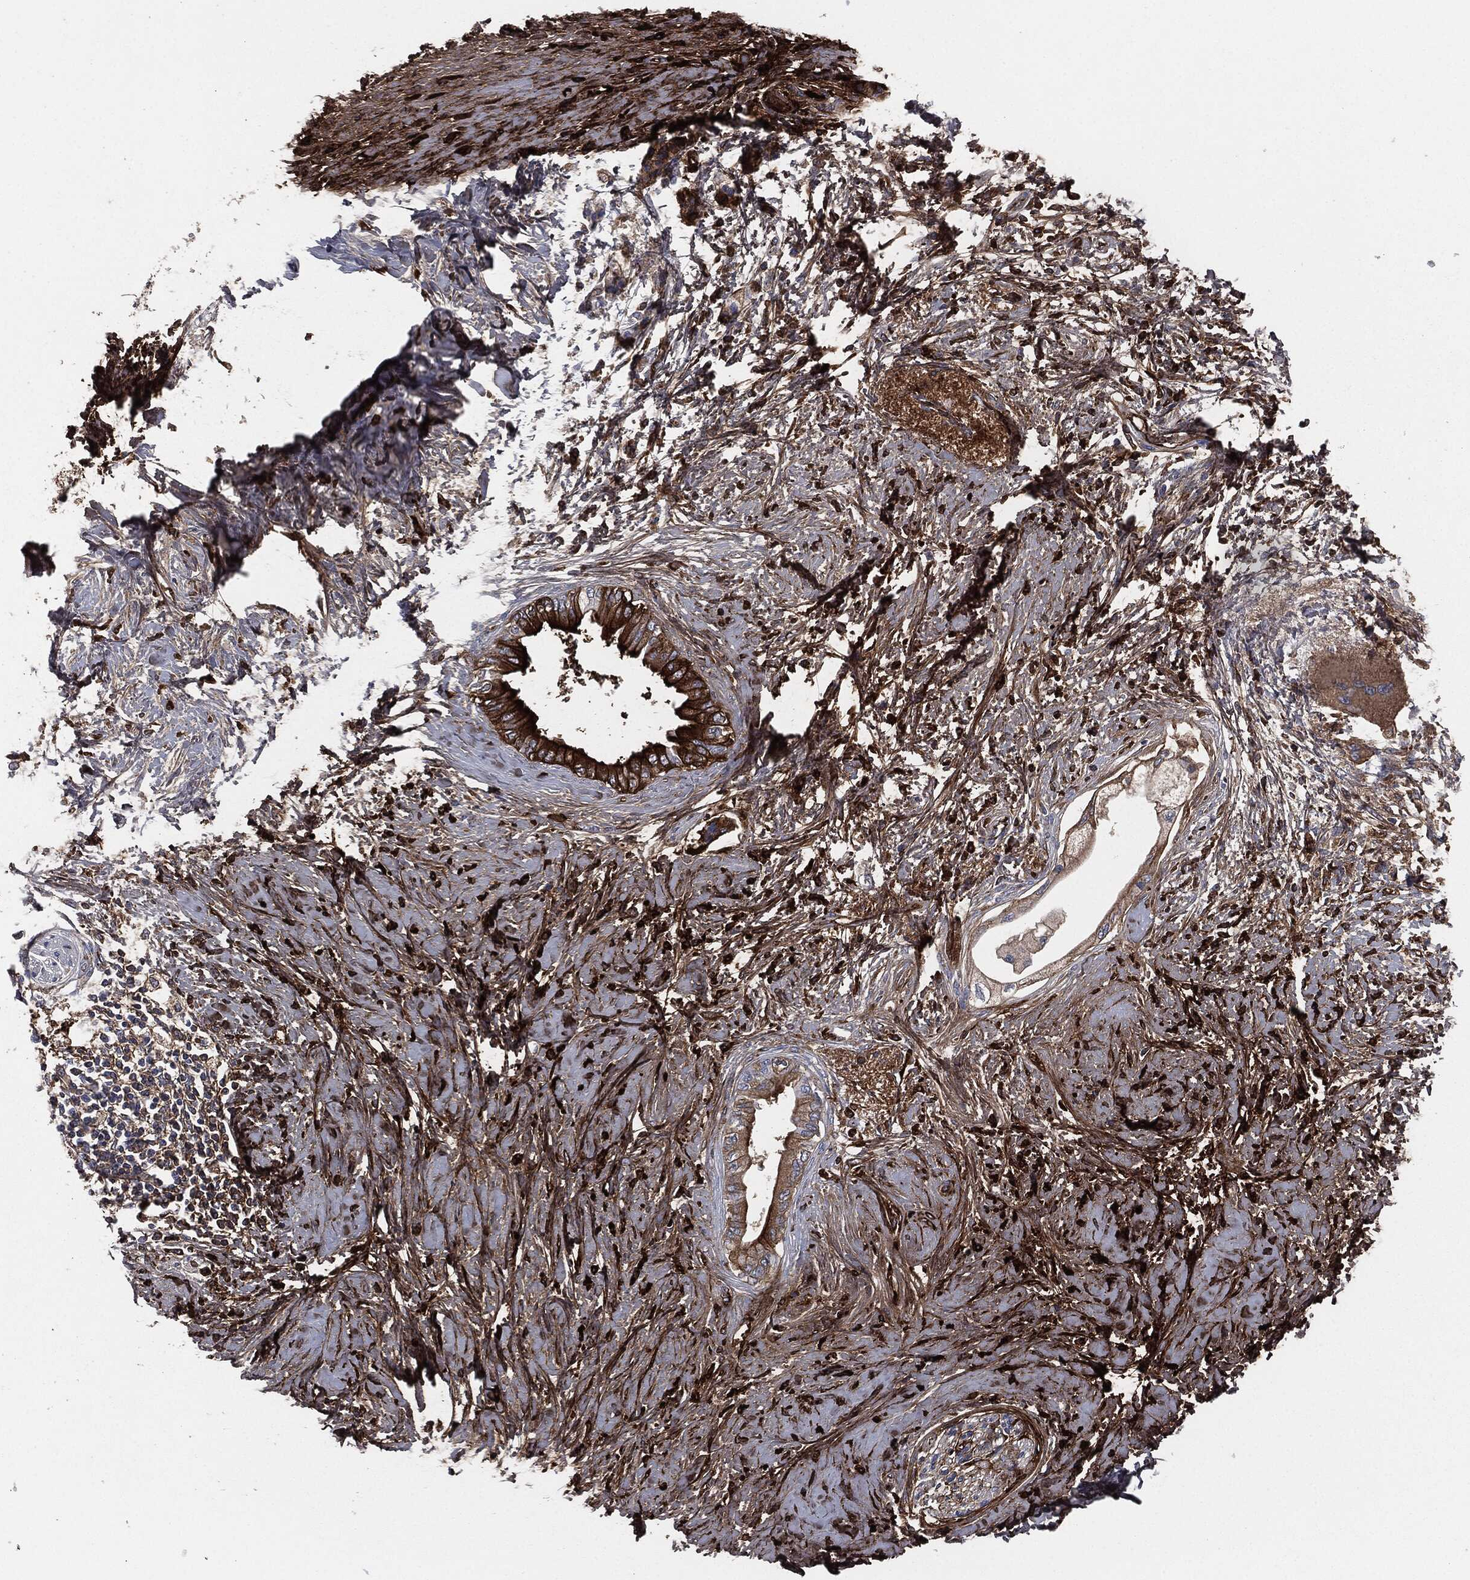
{"staining": {"intensity": "strong", "quantity": "25%-75%", "location": "cytoplasmic/membranous"}, "tissue": "pancreatic cancer", "cell_type": "Tumor cells", "image_type": "cancer", "snomed": [{"axis": "morphology", "description": "Normal tissue, NOS"}, {"axis": "morphology", "description": "Adenocarcinoma, NOS"}, {"axis": "topography", "description": "Pancreas"}, {"axis": "topography", "description": "Duodenum"}], "caption": "An immunohistochemistry (IHC) image of tumor tissue is shown. Protein staining in brown shows strong cytoplasmic/membranous positivity in pancreatic cancer (adenocarcinoma) within tumor cells.", "gene": "APOB", "patient": {"sex": "female", "age": 60}}